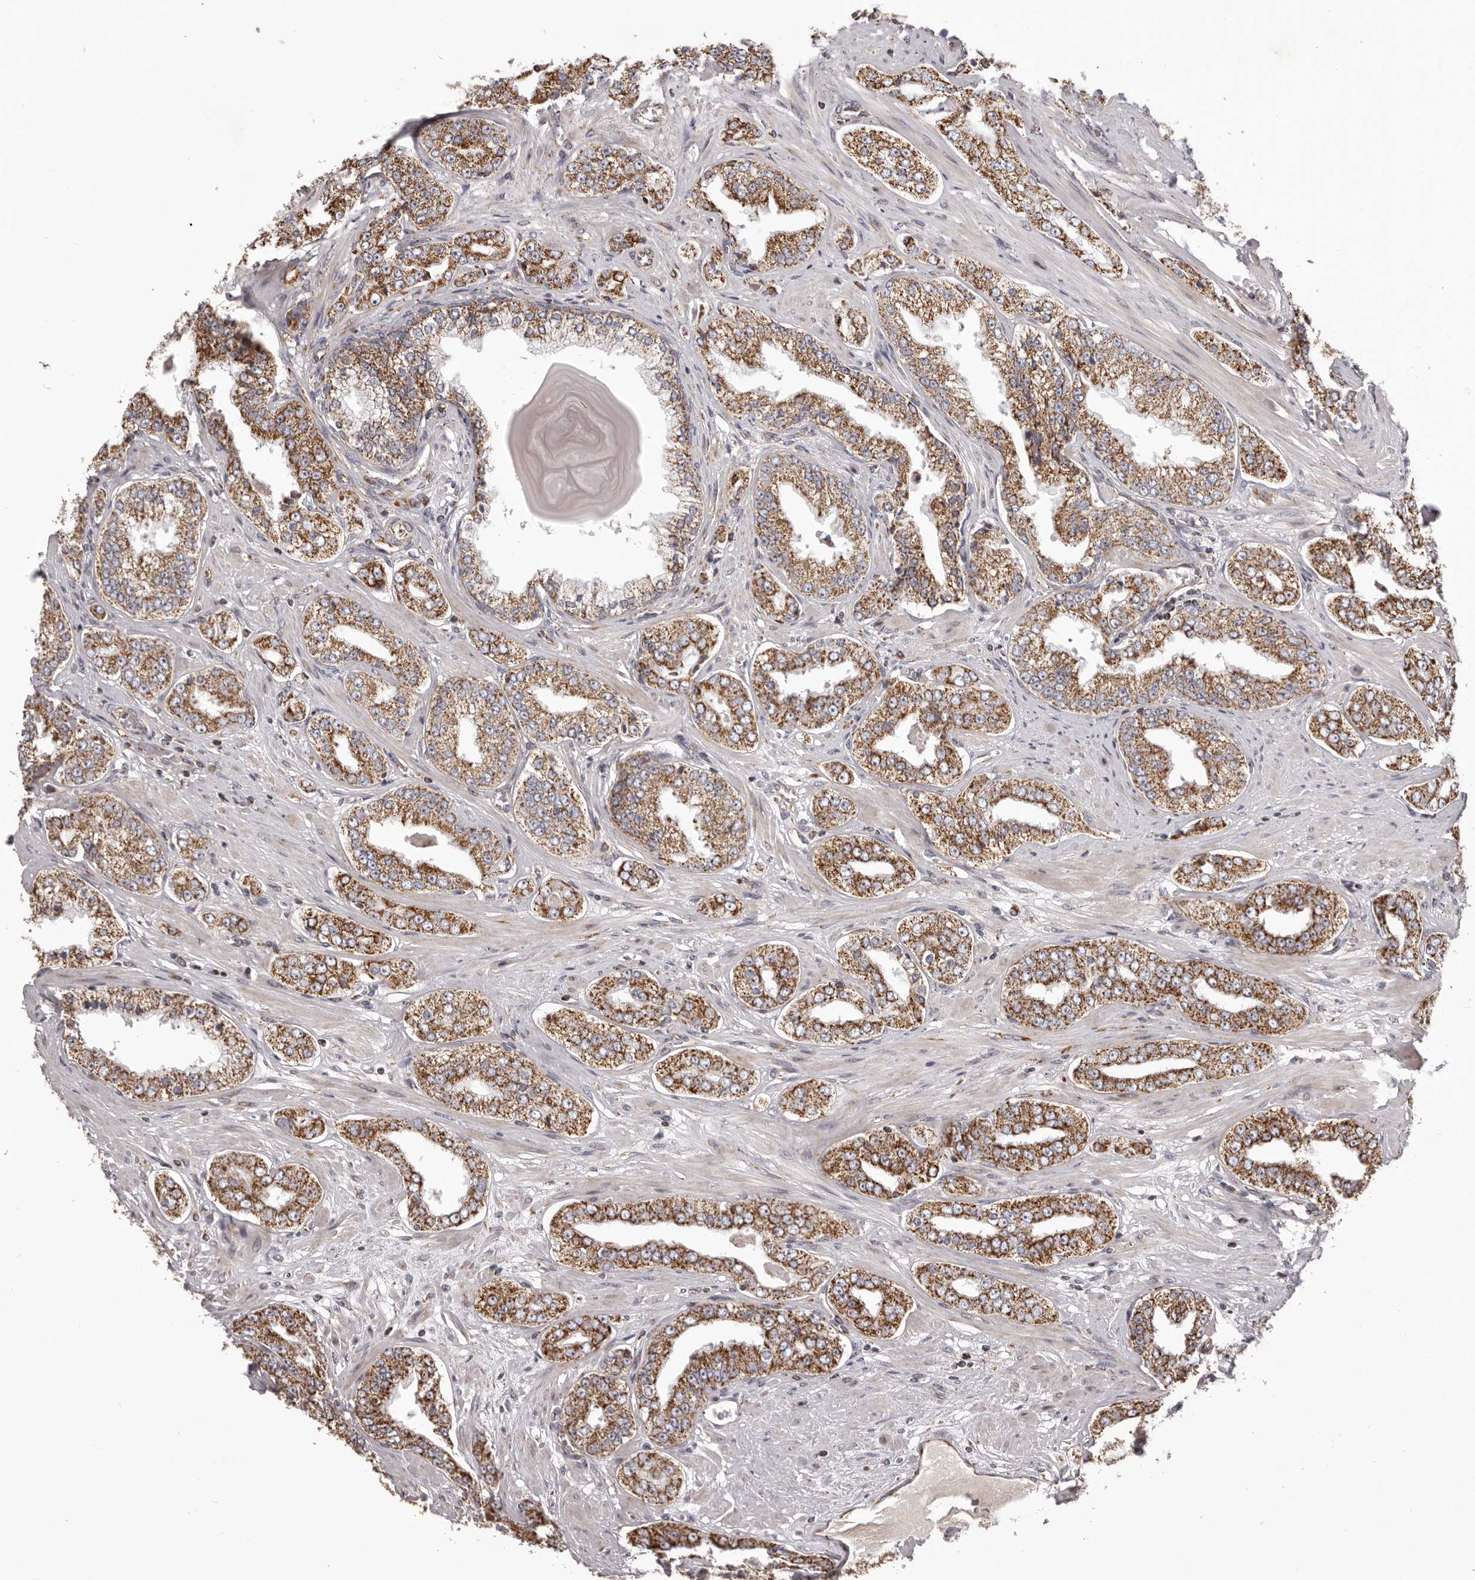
{"staining": {"intensity": "strong", "quantity": ">75%", "location": "cytoplasmic/membranous"}, "tissue": "prostate cancer", "cell_type": "Tumor cells", "image_type": "cancer", "snomed": [{"axis": "morphology", "description": "Adenocarcinoma, High grade"}, {"axis": "topography", "description": "Prostate"}], "caption": "Adenocarcinoma (high-grade) (prostate) stained with DAB (3,3'-diaminobenzidine) immunohistochemistry (IHC) exhibits high levels of strong cytoplasmic/membranous staining in approximately >75% of tumor cells. (Stains: DAB (3,3'-diaminobenzidine) in brown, nuclei in blue, Microscopy: brightfield microscopy at high magnification).", "gene": "CHRM2", "patient": {"sex": "male", "age": 71}}